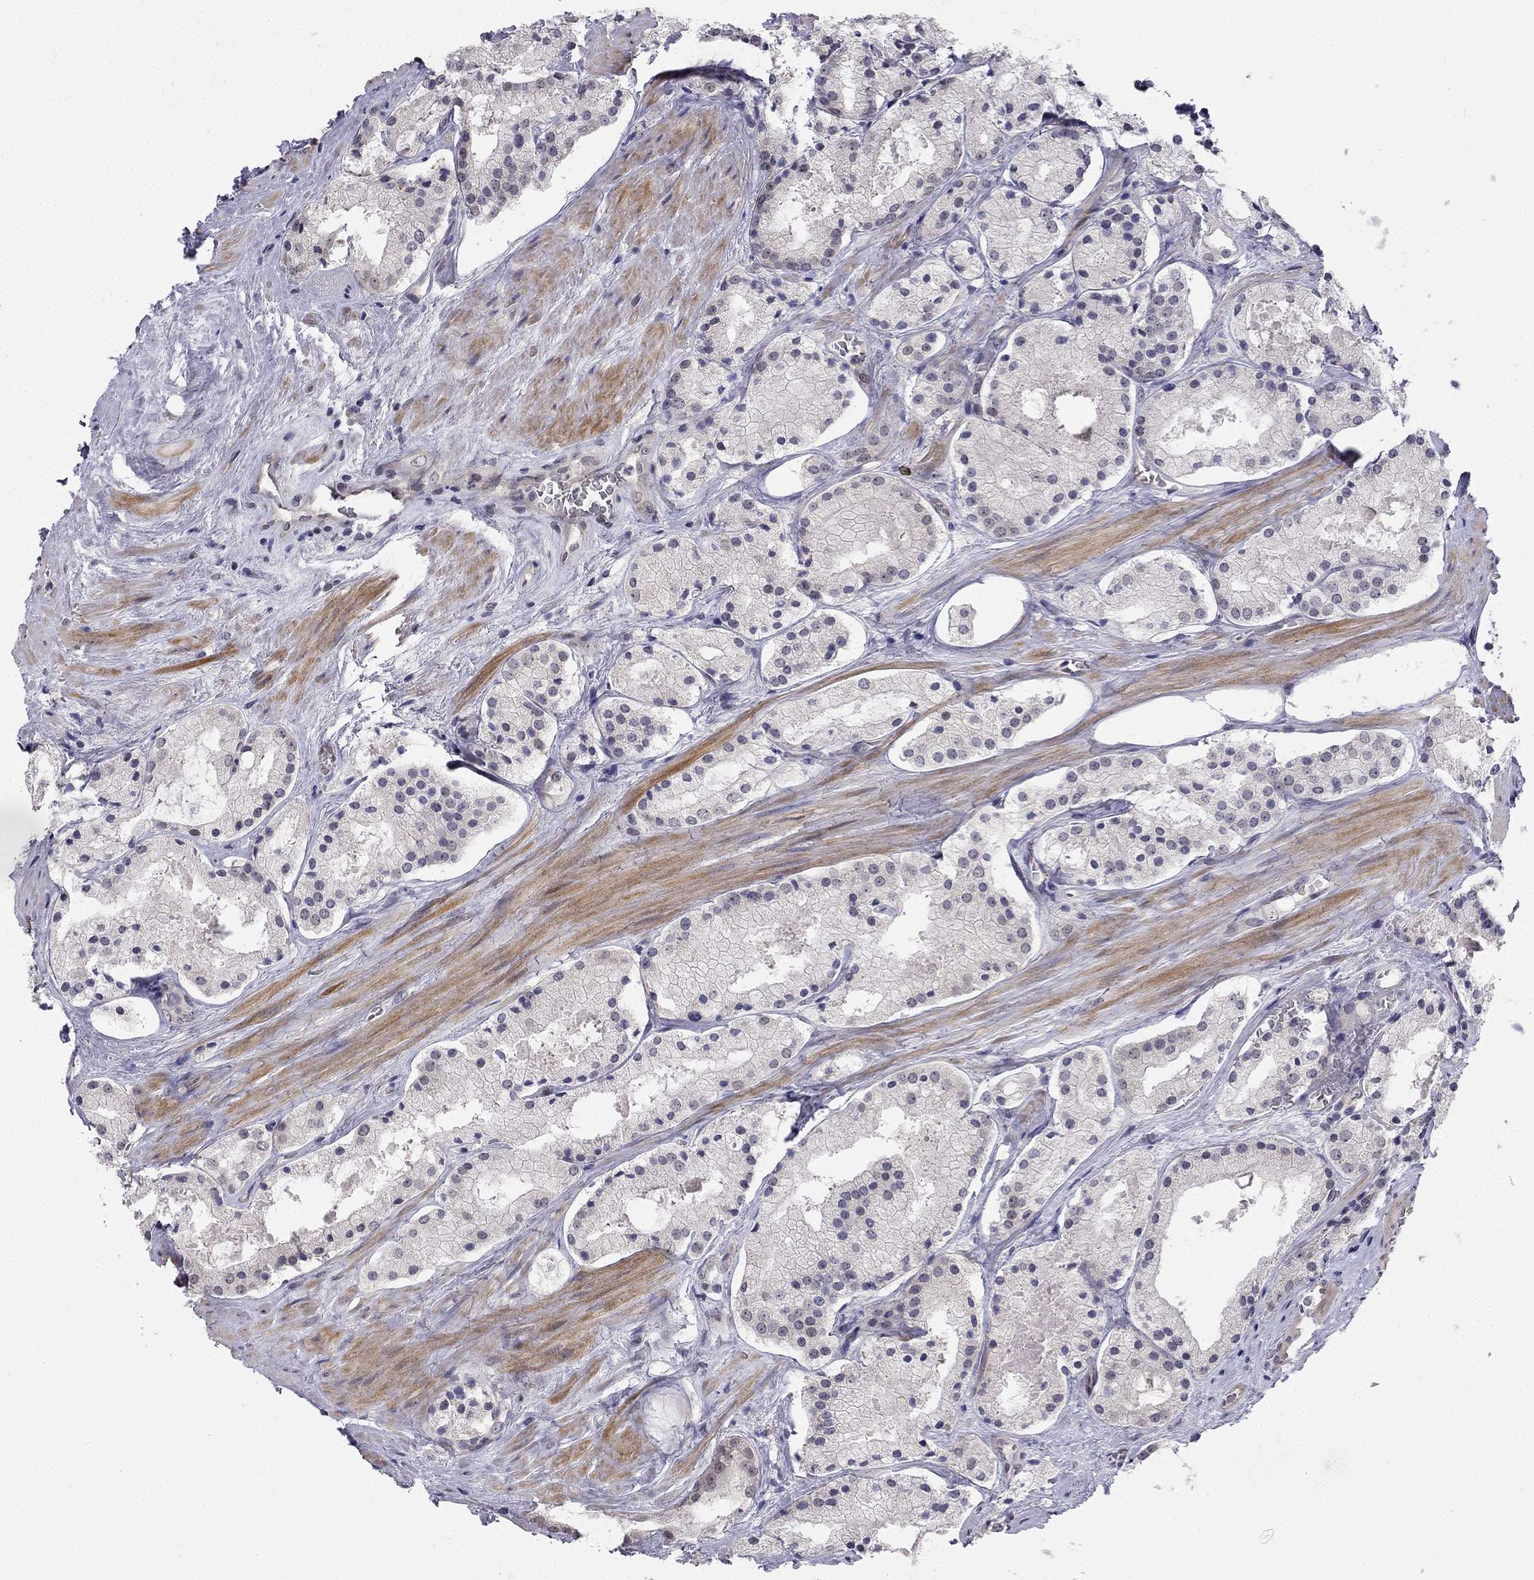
{"staining": {"intensity": "negative", "quantity": "none", "location": "none"}, "tissue": "prostate cancer", "cell_type": "Tumor cells", "image_type": "cancer", "snomed": [{"axis": "morphology", "description": "Adenocarcinoma, NOS"}, {"axis": "morphology", "description": "Adenocarcinoma, High grade"}, {"axis": "topography", "description": "Prostate"}], "caption": "The immunohistochemistry (IHC) histopathology image has no significant positivity in tumor cells of prostate cancer (high-grade adenocarcinoma) tissue.", "gene": "CHST8", "patient": {"sex": "male", "age": 64}}